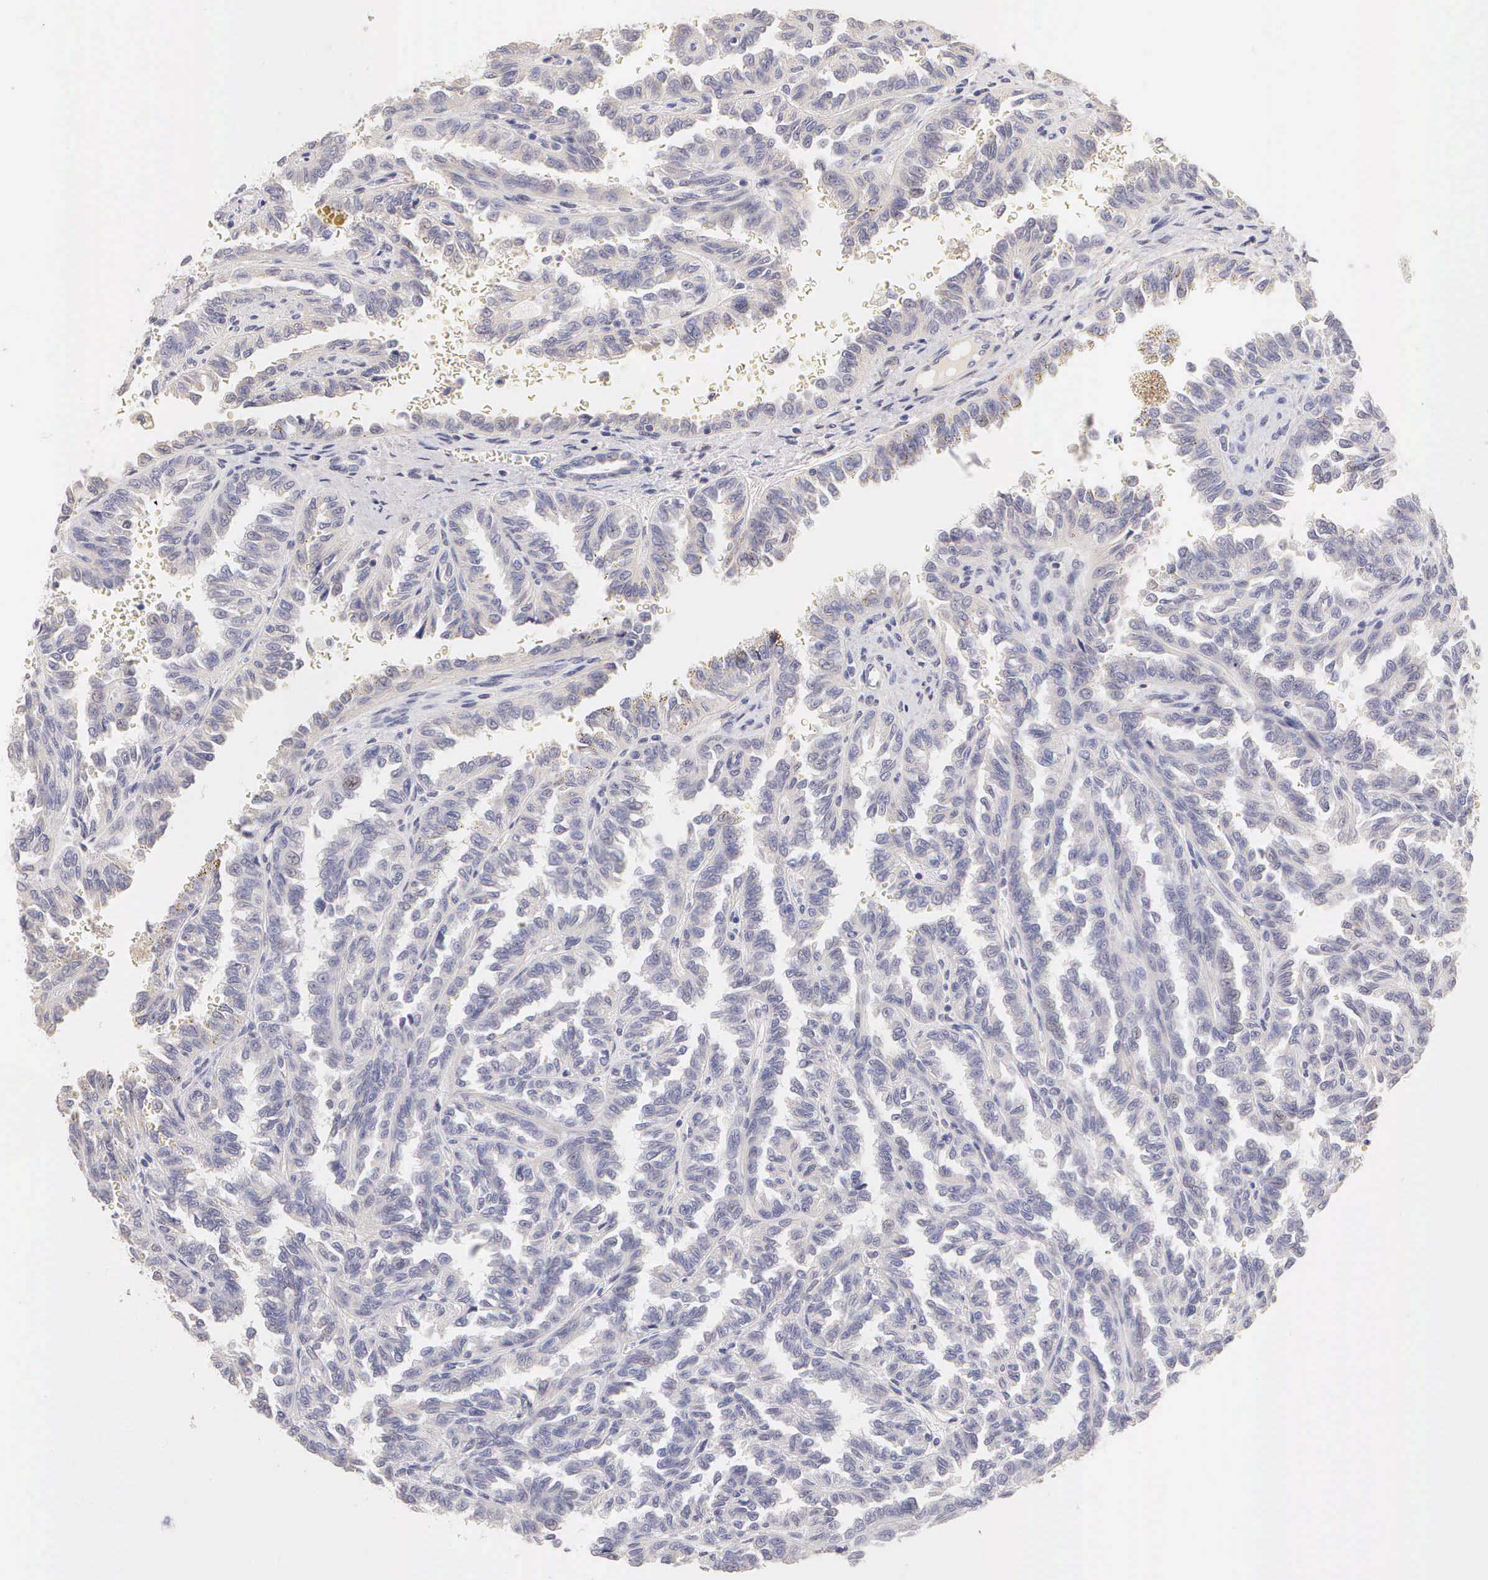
{"staining": {"intensity": "negative", "quantity": "none", "location": "none"}, "tissue": "renal cancer", "cell_type": "Tumor cells", "image_type": "cancer", "snomed": [{"axis": "morphology", "description": "Inflammation, NOS"}, {"axis": "morphology", "description": "Adenocarcinoma, NOS"}, {"axis": "topography", "description": "Kidney"}], "caption": "Renal adenocarcinoma was stained to show a protein in brown. There is no significant expression in tumor cells.", "gene": "ESR1", "patient": {"sex": "male", "age": 68}}